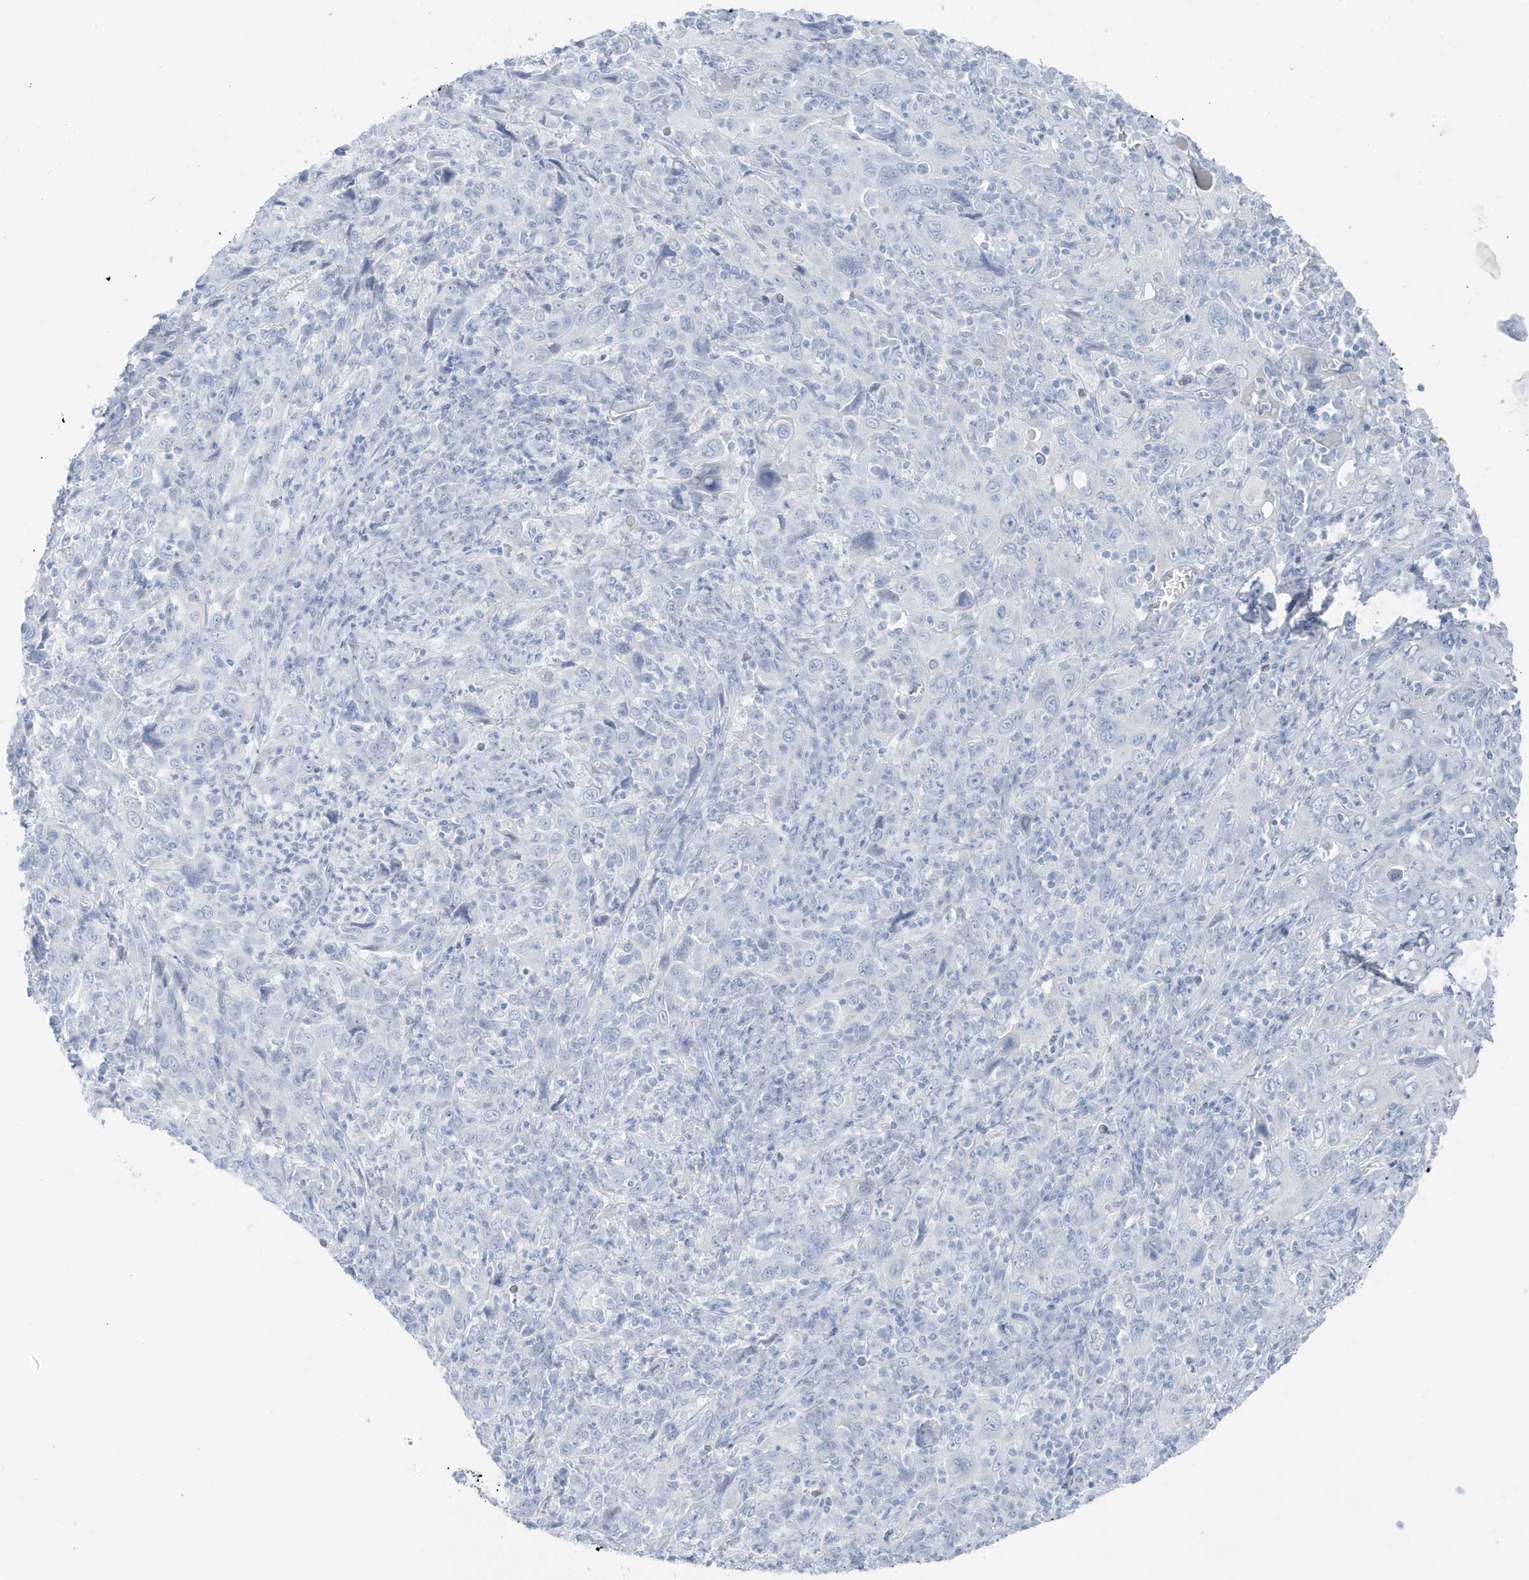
{"staining": {"intensity": "negative", "quantity": "none", "location": "none"}, "tissue": "cervical cancer", "cell_type": "Tumor cells", "image_type": "cancer", "snomed": [{"axis": "morphology", "description": "Squamous cell carcinoma, NOS"}, {"axis": "topography", "description": "Cervix"}], "caption": "Immunohistochemistry (IHC) photomicrograph of human squamous cell carcinoma (cervical) stained for a protein (brown), which exhibits no positivity in tumor cells.", "gene": "ZFP64", "patient": {"sex": "female", "age": 46}}